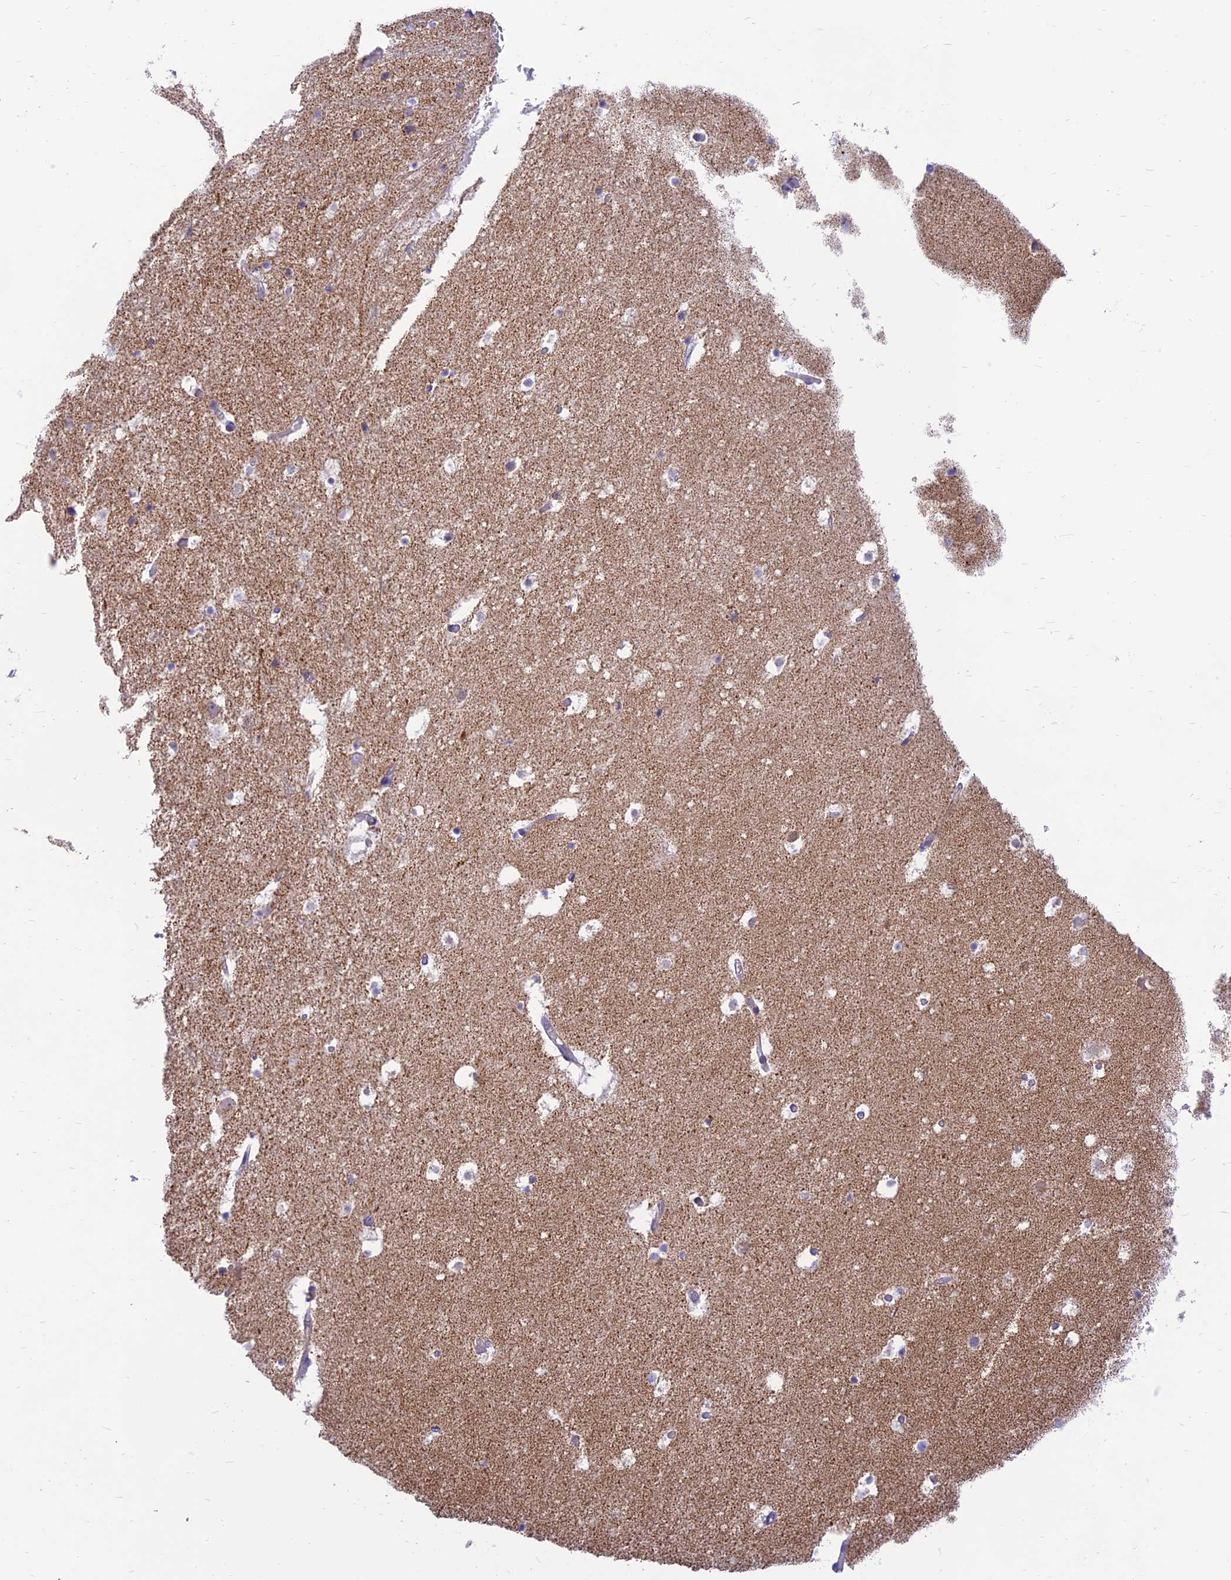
{"staining": {"intensity": "negative", "quantity": "none", "location": "none"}, "tissue": "hippocampus", "cell_type": "Glial cells", "image_type": "normal", "snomed": [{"axis": "morphology", "description": "Normal tissue, NOS"}, {"axis": "topography", "description": "Hippocampus"}], "caption": "High power microscopy photomicrograph of an immunohistochemistry histopathology image of unremarkable hippocampus, revealing no significant positivity in glial cells. (DAB (3,3'-diaminobenzidine) immunohistochemistry (IHC) visualized using brightfield microscopy, high magnification).", "gene": "FAM186B", "patient": {"sex": "female", "age": 52}}